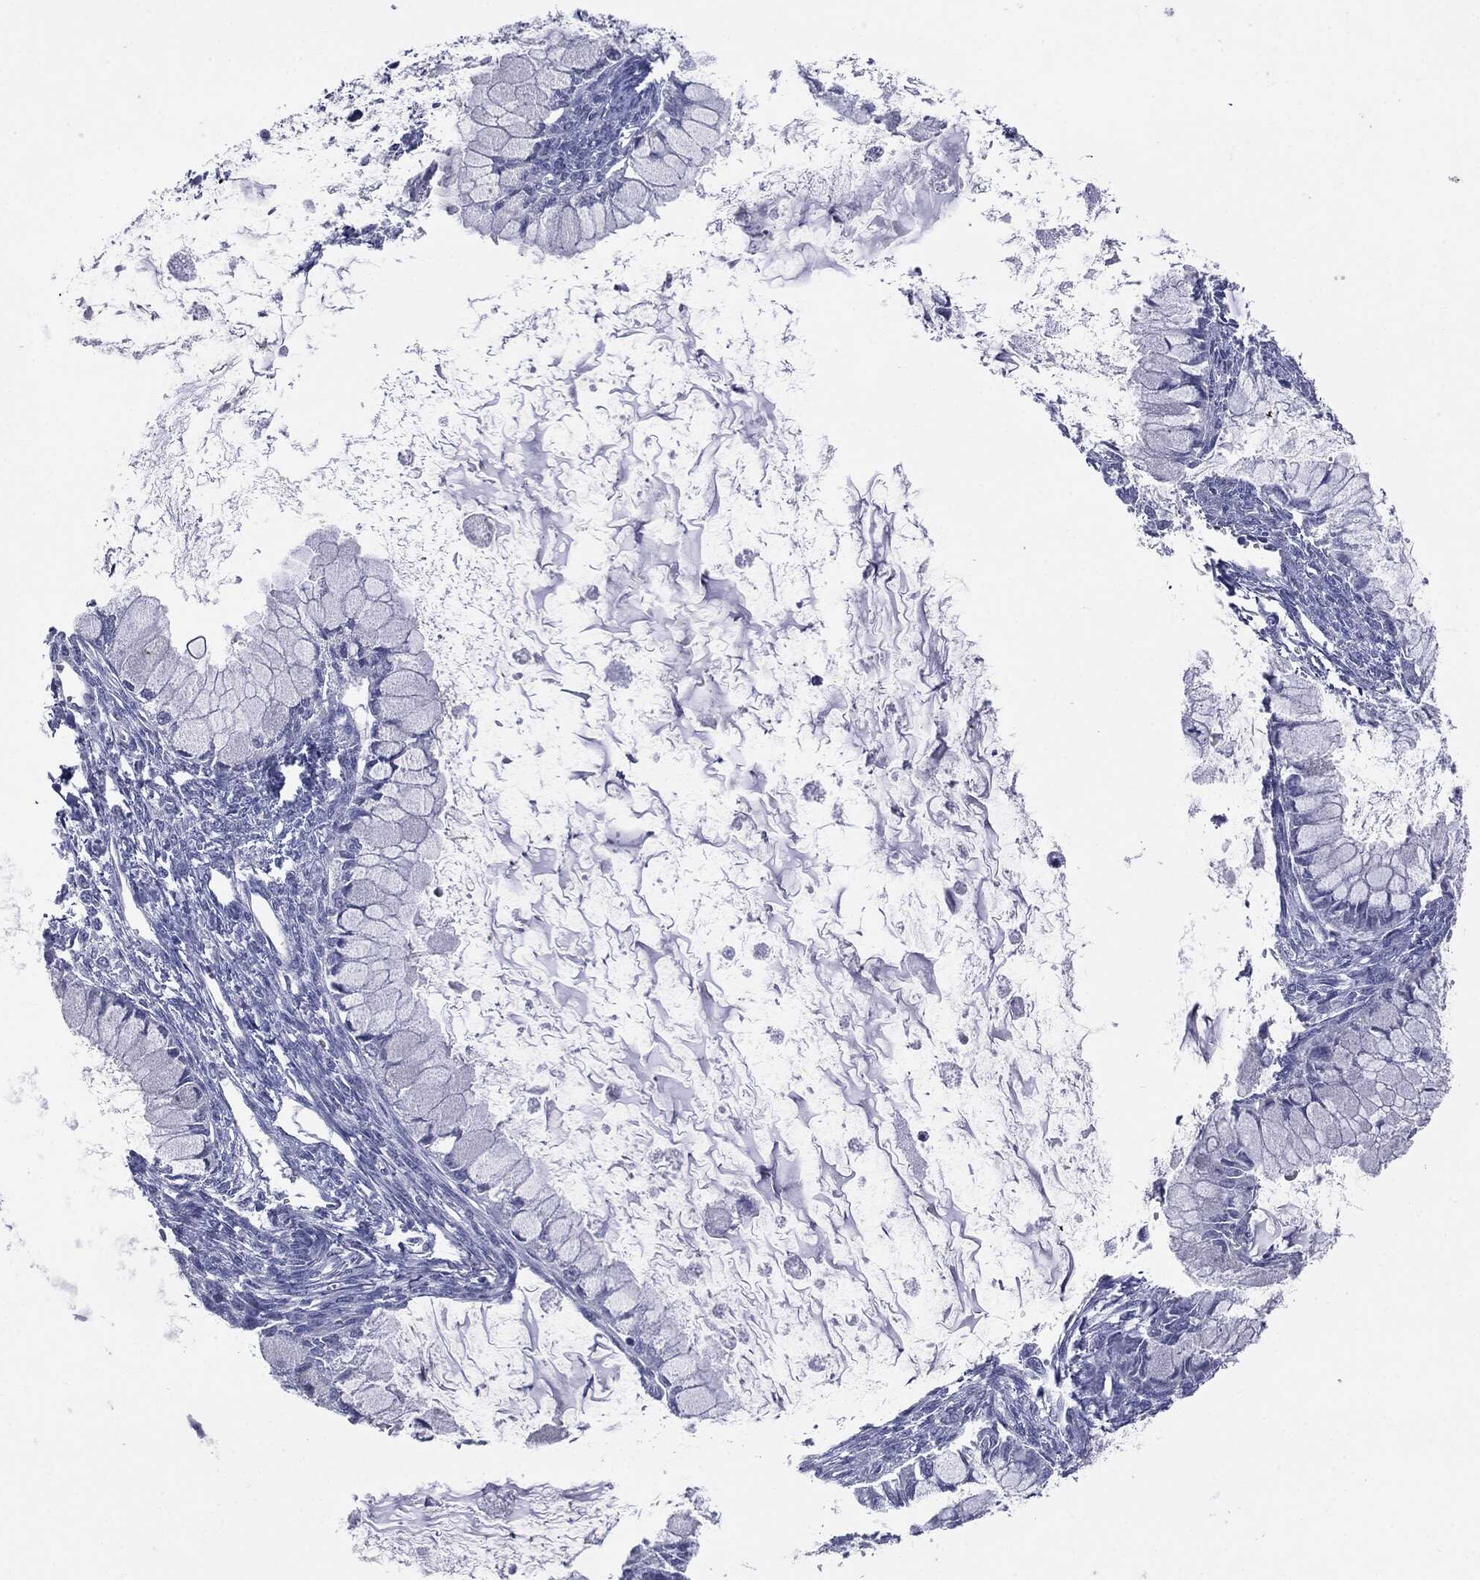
{"staining": {"intensity": "negative", "quantity": "none", "location": "none"}, "tissue": "ovarian cancer", "cell_type": "Tumor cells", "image_type": "cancer", "snomed": [{"axis": "morphology", "description": "Cystadenocarcinoma, mucinous, NOS"}, {"axis": "topography", "description": "Ovary"}], "caption": "Ovarian cancer was stained to show a protein in brown. There is no significant positivity in tumor cells. (DAB (3,3'-diaminobenzidine) immunohistochemistry with hematoxylin counter stain).", "gene": "TSHB", "patient": {"sex": "female", "age": 34}}